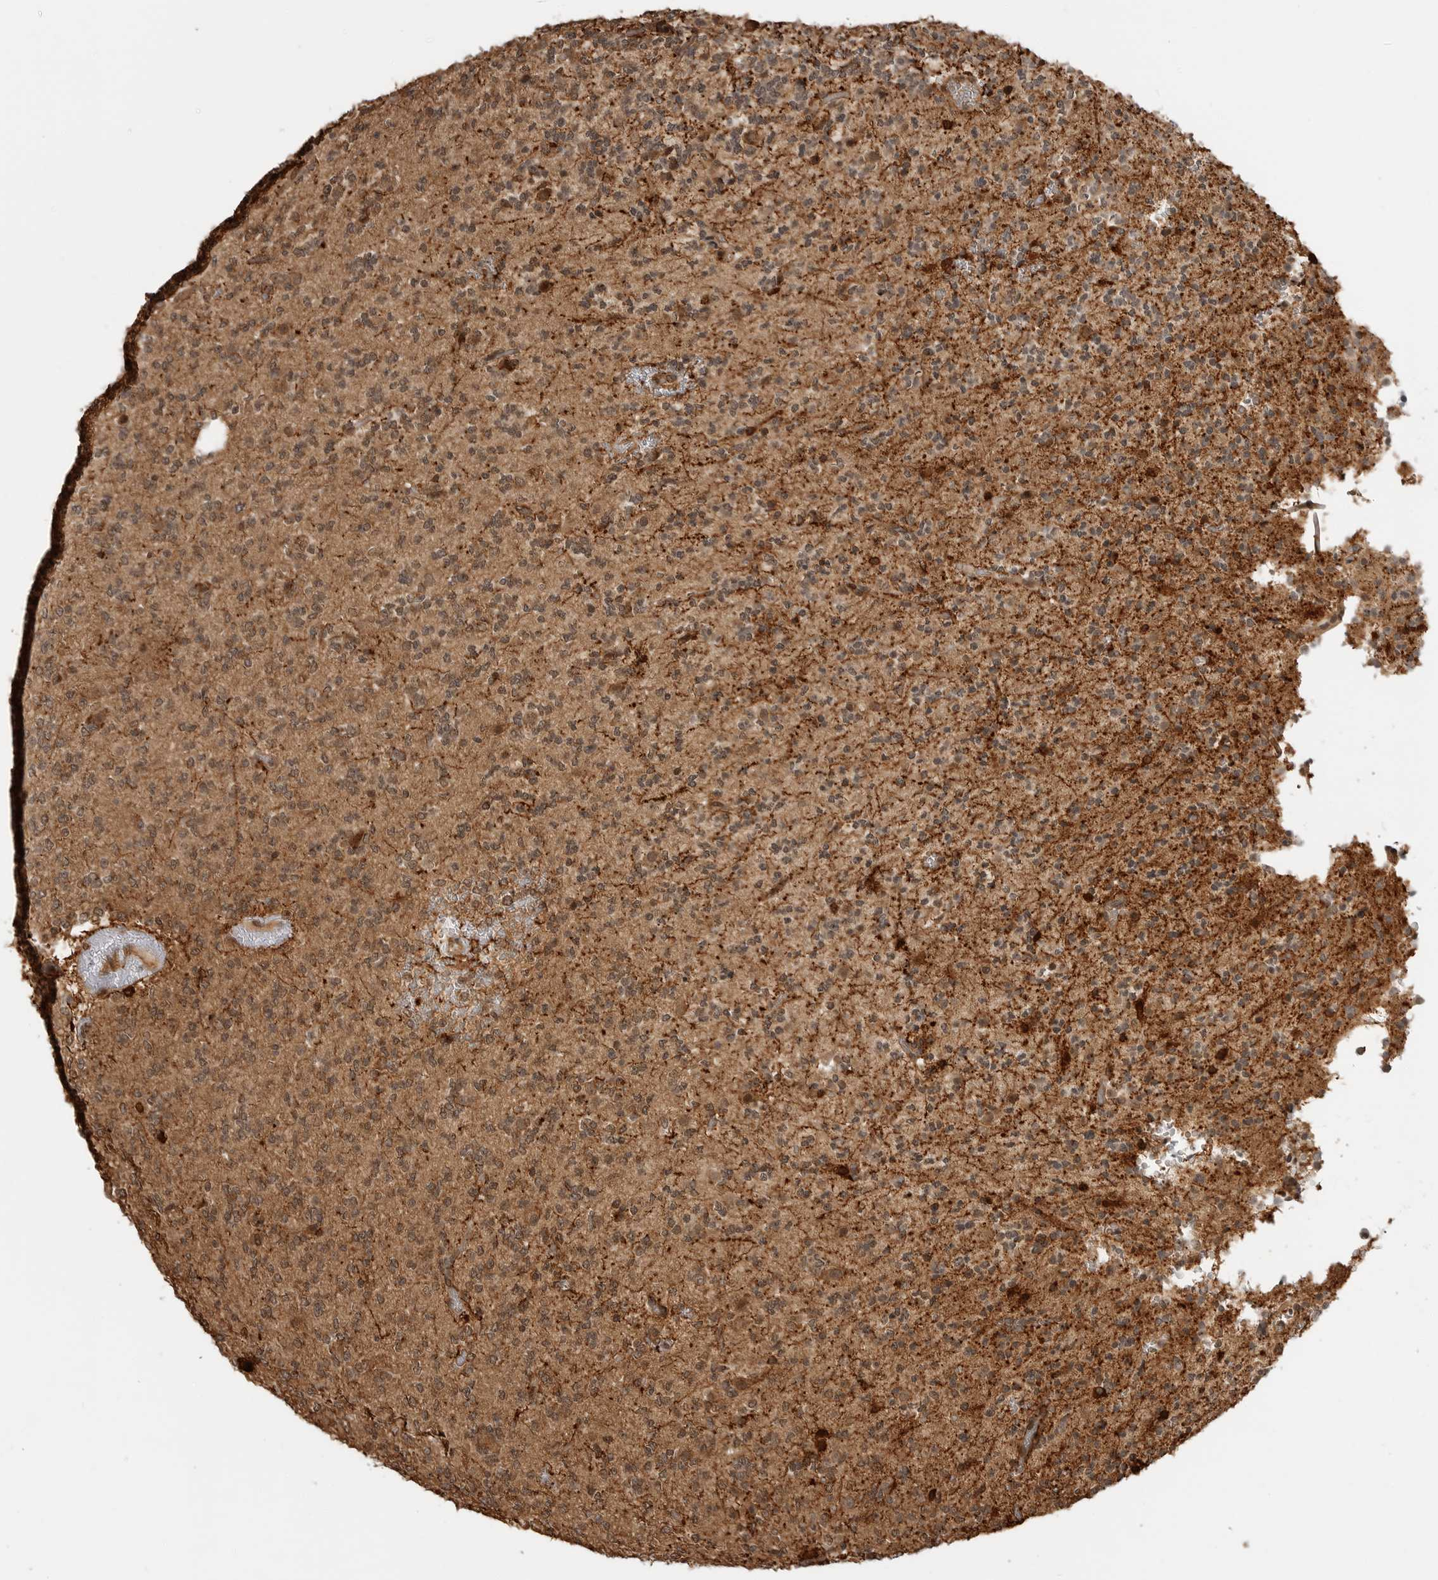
{"staining": {"intensity": "moderate", "quantity": "25%-75%", "location": "cytoplasmic/membranous,nuclear"}, "tissue": "glioma", "cell_type": "Tumor cells", "image_type": "cancer", "snomed": [{"axis": "morphology", "description": "Glioma, malignant, Low grade"}, {"axis": "topography", "description": "Brain"}], "caption": "This is a histology image of immunohistochemistry staining of glioma, which shows moderate staining in the cytoplasmic/membranous and nuclear of tumor cells.", "gene": "BMP2K", "patient": {"sex": "male", "age": 38}}